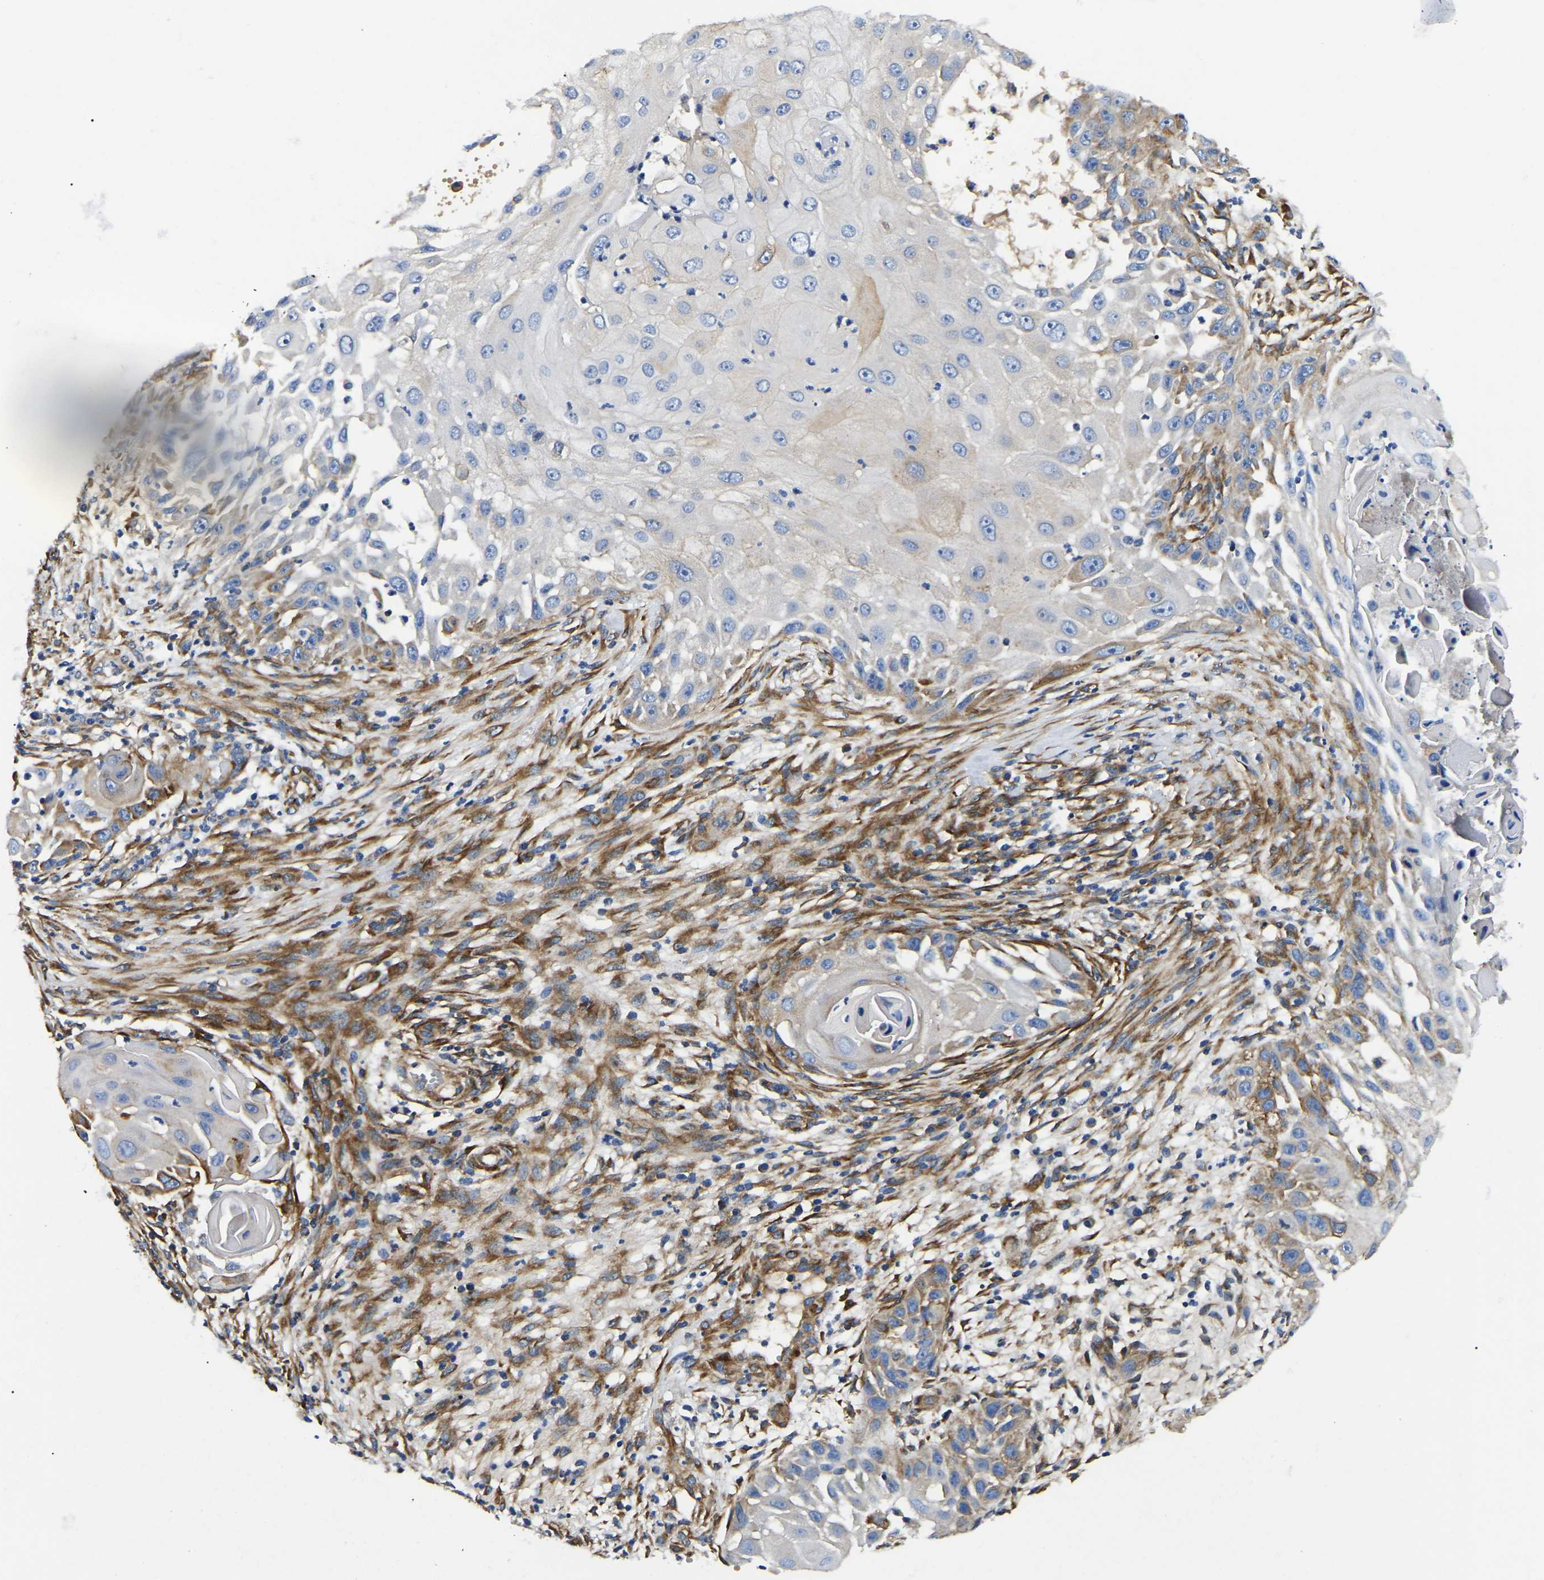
{"staining": {"intensity": "moderate", "quantity": "<25%", "location": "cytoplasmic/membranous"}, "tissue": "skin cancer", "cell_type": "Tumor cells", "image_type": "cancer", "snomed": [{"axis": "morphology", "description": "Squamous cell carcinoma, NOS"}, {"axis": "topography", "description": "Skin"}], "caption": "A low amount of moderate cytoplasmic/membranous expression is present in about <25% of tumor cells in skin squamous cell carcinoma tissue.", "gene": "DUSP8", "patient": {"sex": "female", "age": 44}}